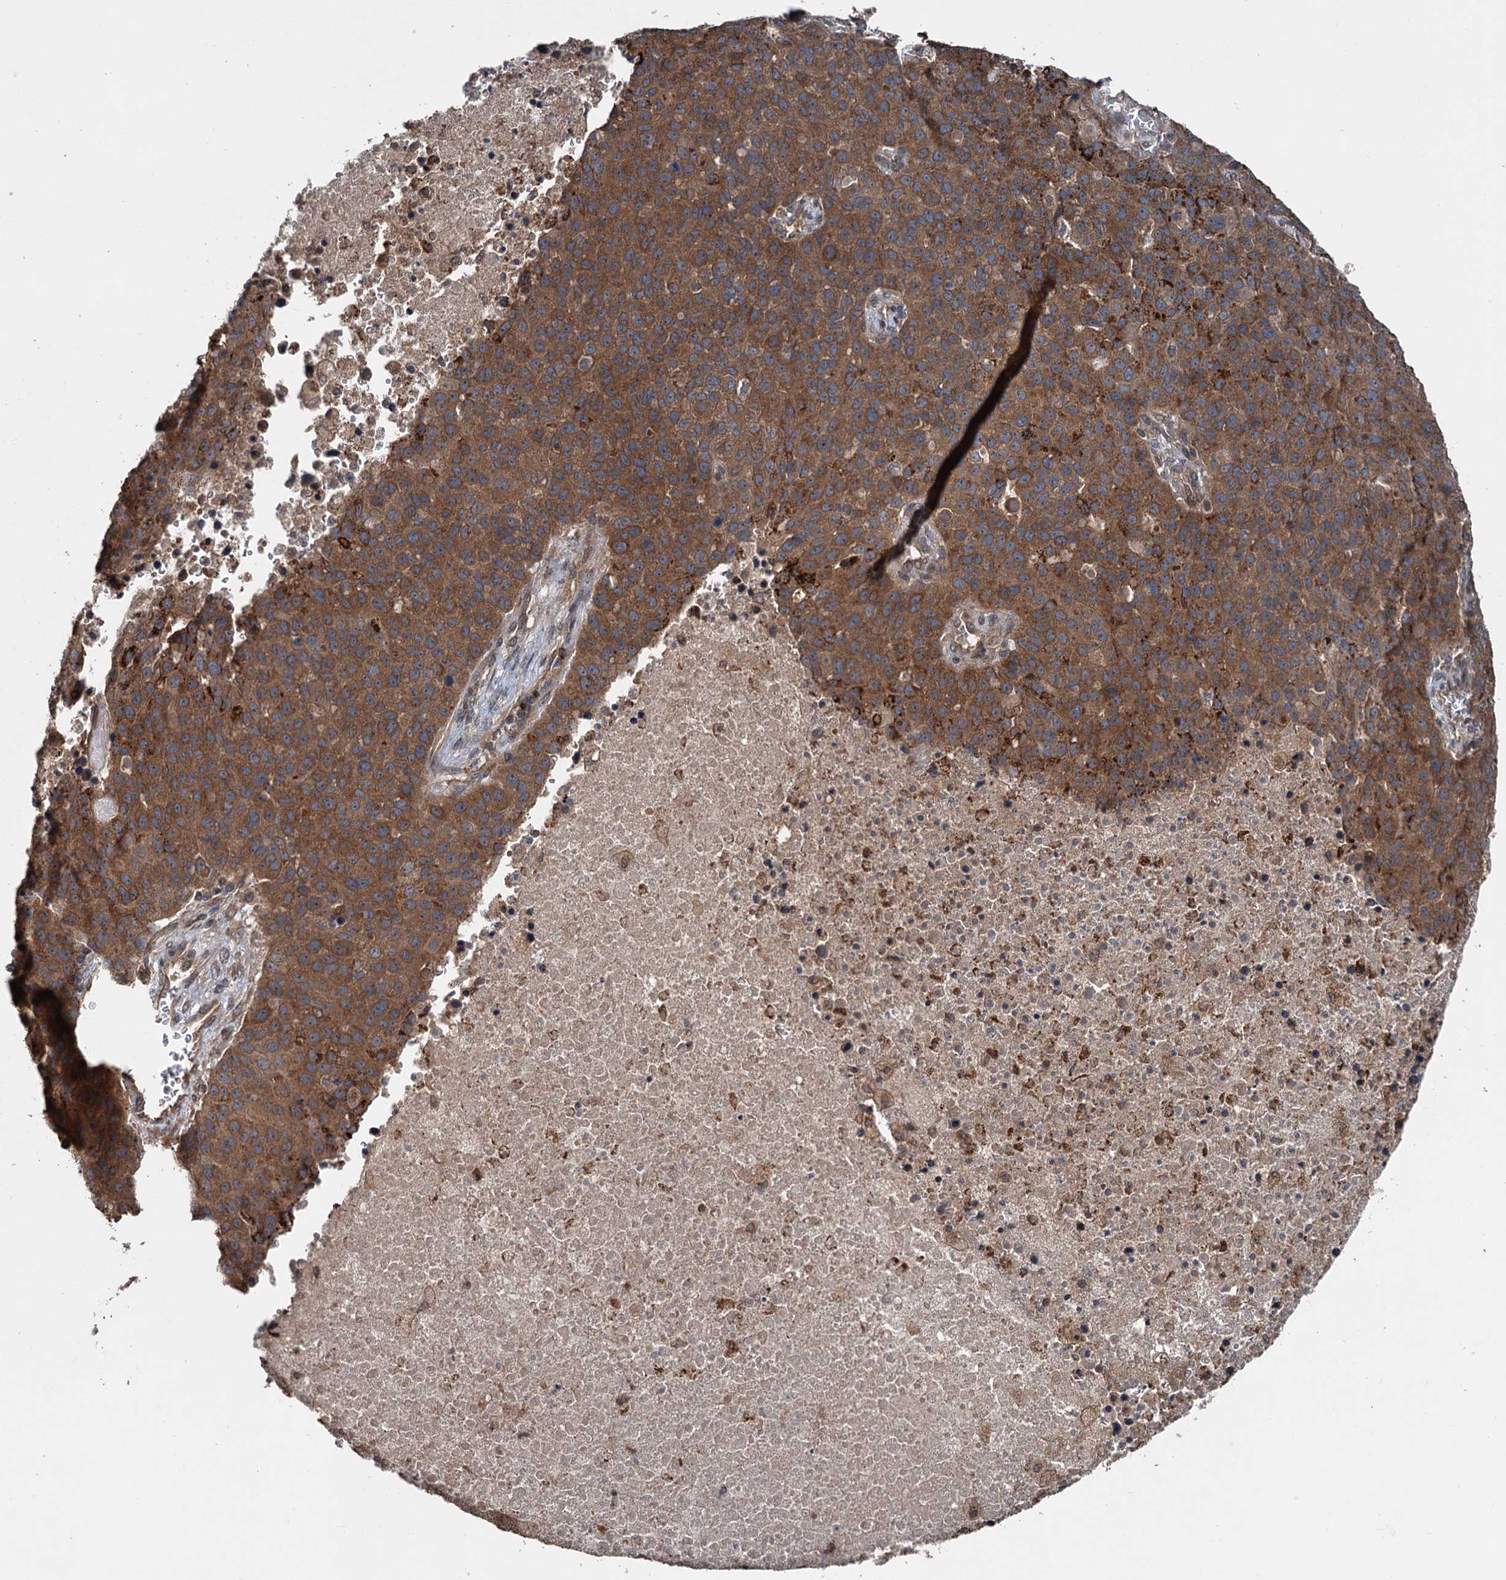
{"staining": {"intensity": "strong", "quantity": ">75%", "location": "cytoplasmic/membranous"}, "tissue": "pancreatic cancer", "cell_type": "Tumor cells", "image_type": "cancer", "snomed": [{"axis": "morphology", "description": "Adenocarcinoma, NOS"}, {"axis": "topography", "description": "Pancreas"}], "caption": "Human pancreatic cancer stained with a brown dye displays strong cytoplasmic/membranous positive positivity in about >75% of tumor cells.", "gene": "N4BP2L2", "patient": {"sex": "female", "age": 61}}